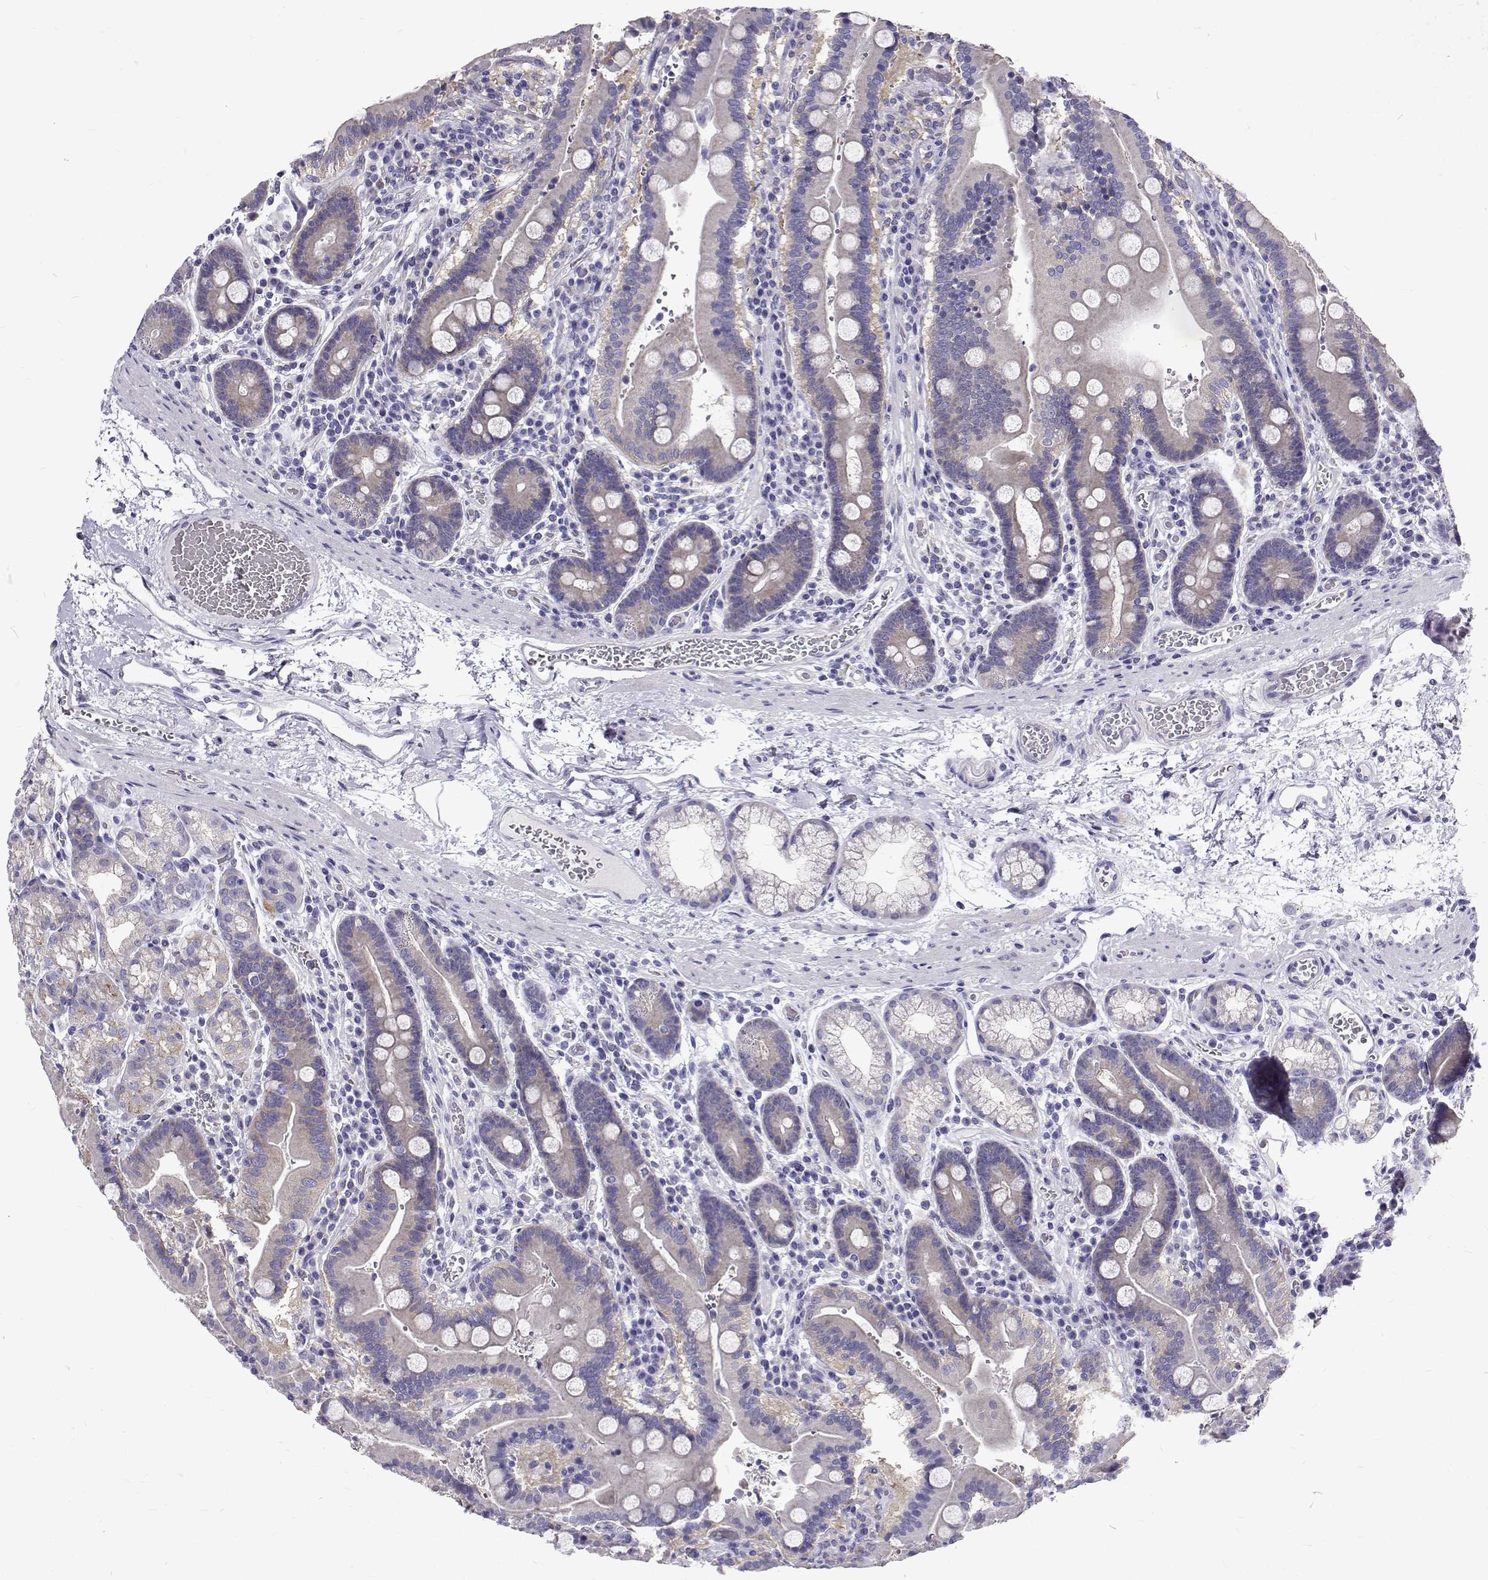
{"staining": {"intensity": "weak", "quantity": "<25%", "location": "cytoplasmic/membranous"}, "tissue": "duodenum", "cell_type": "Glandular cells", "image_type": "normal", "snomed": [{"axis": "morphology", "description": "Normal tissue, NOS"}, {"axis": "topography", "description": "Duodenum"}], "caption": "Immunohistochemistry of benign duodenum reveals no positivity in glandular cells.", "gene": "IGSF1", "patient": {"sex": "female", "age": 62}}